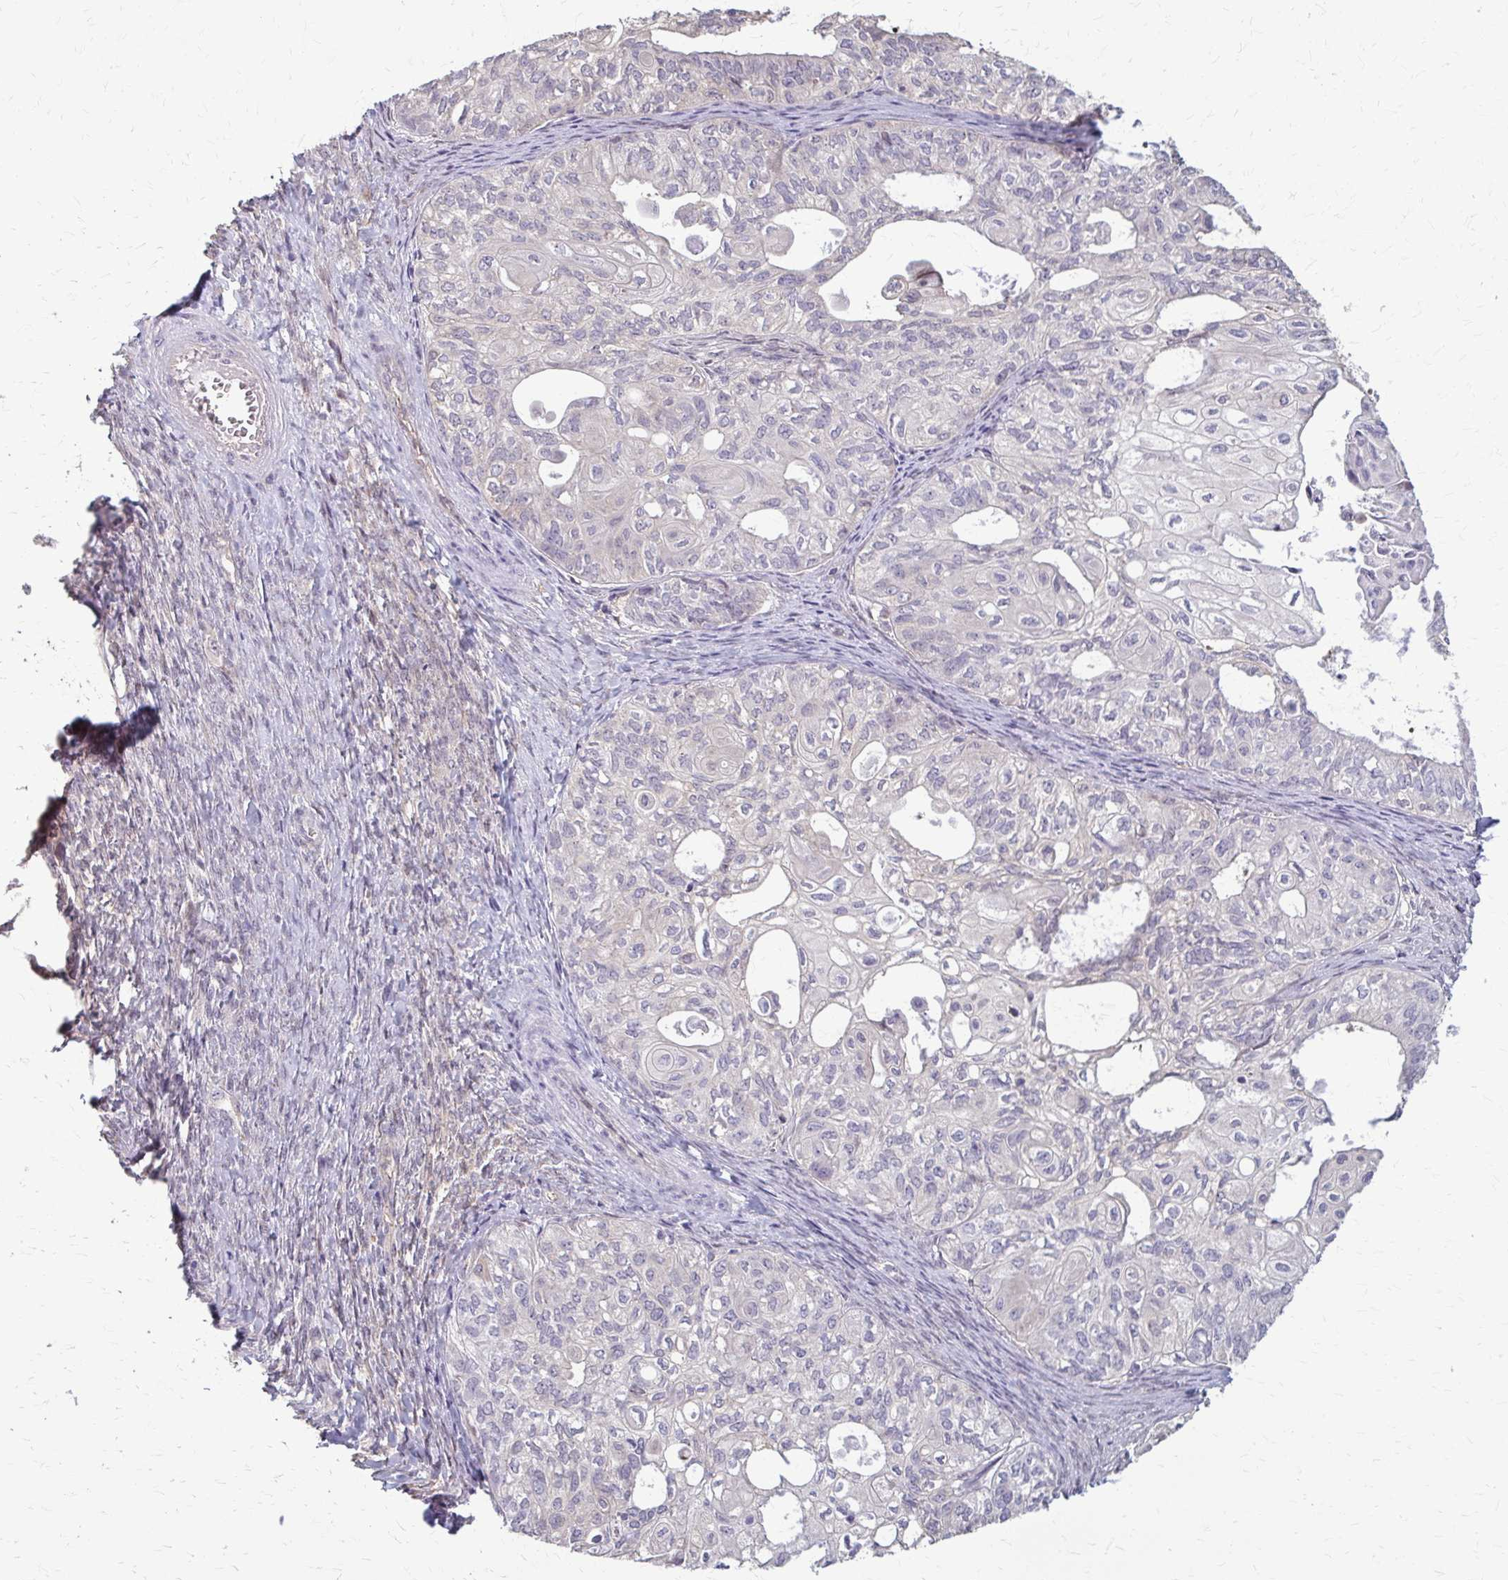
{"staining": {"intensity": "negative", "quantity": "none", "location": "none"}, "tissue": "ovarian cancer", "cell_type": "Tumor cells", "image_type": "cancer", "snomed": [{"axis": "morphology", "description": "Carcinoma, endometroid"}, {"axis": "topography", "description": "Ovary"}], "caption": "A high-resolution image shows immunohistochemistry (IHC) staining of endometroid carcinoma (ovarian), which reveals no significant staining in tumor cells.", "gene": "ZNF34", "patient": {"sex": "female", "age": 64}}